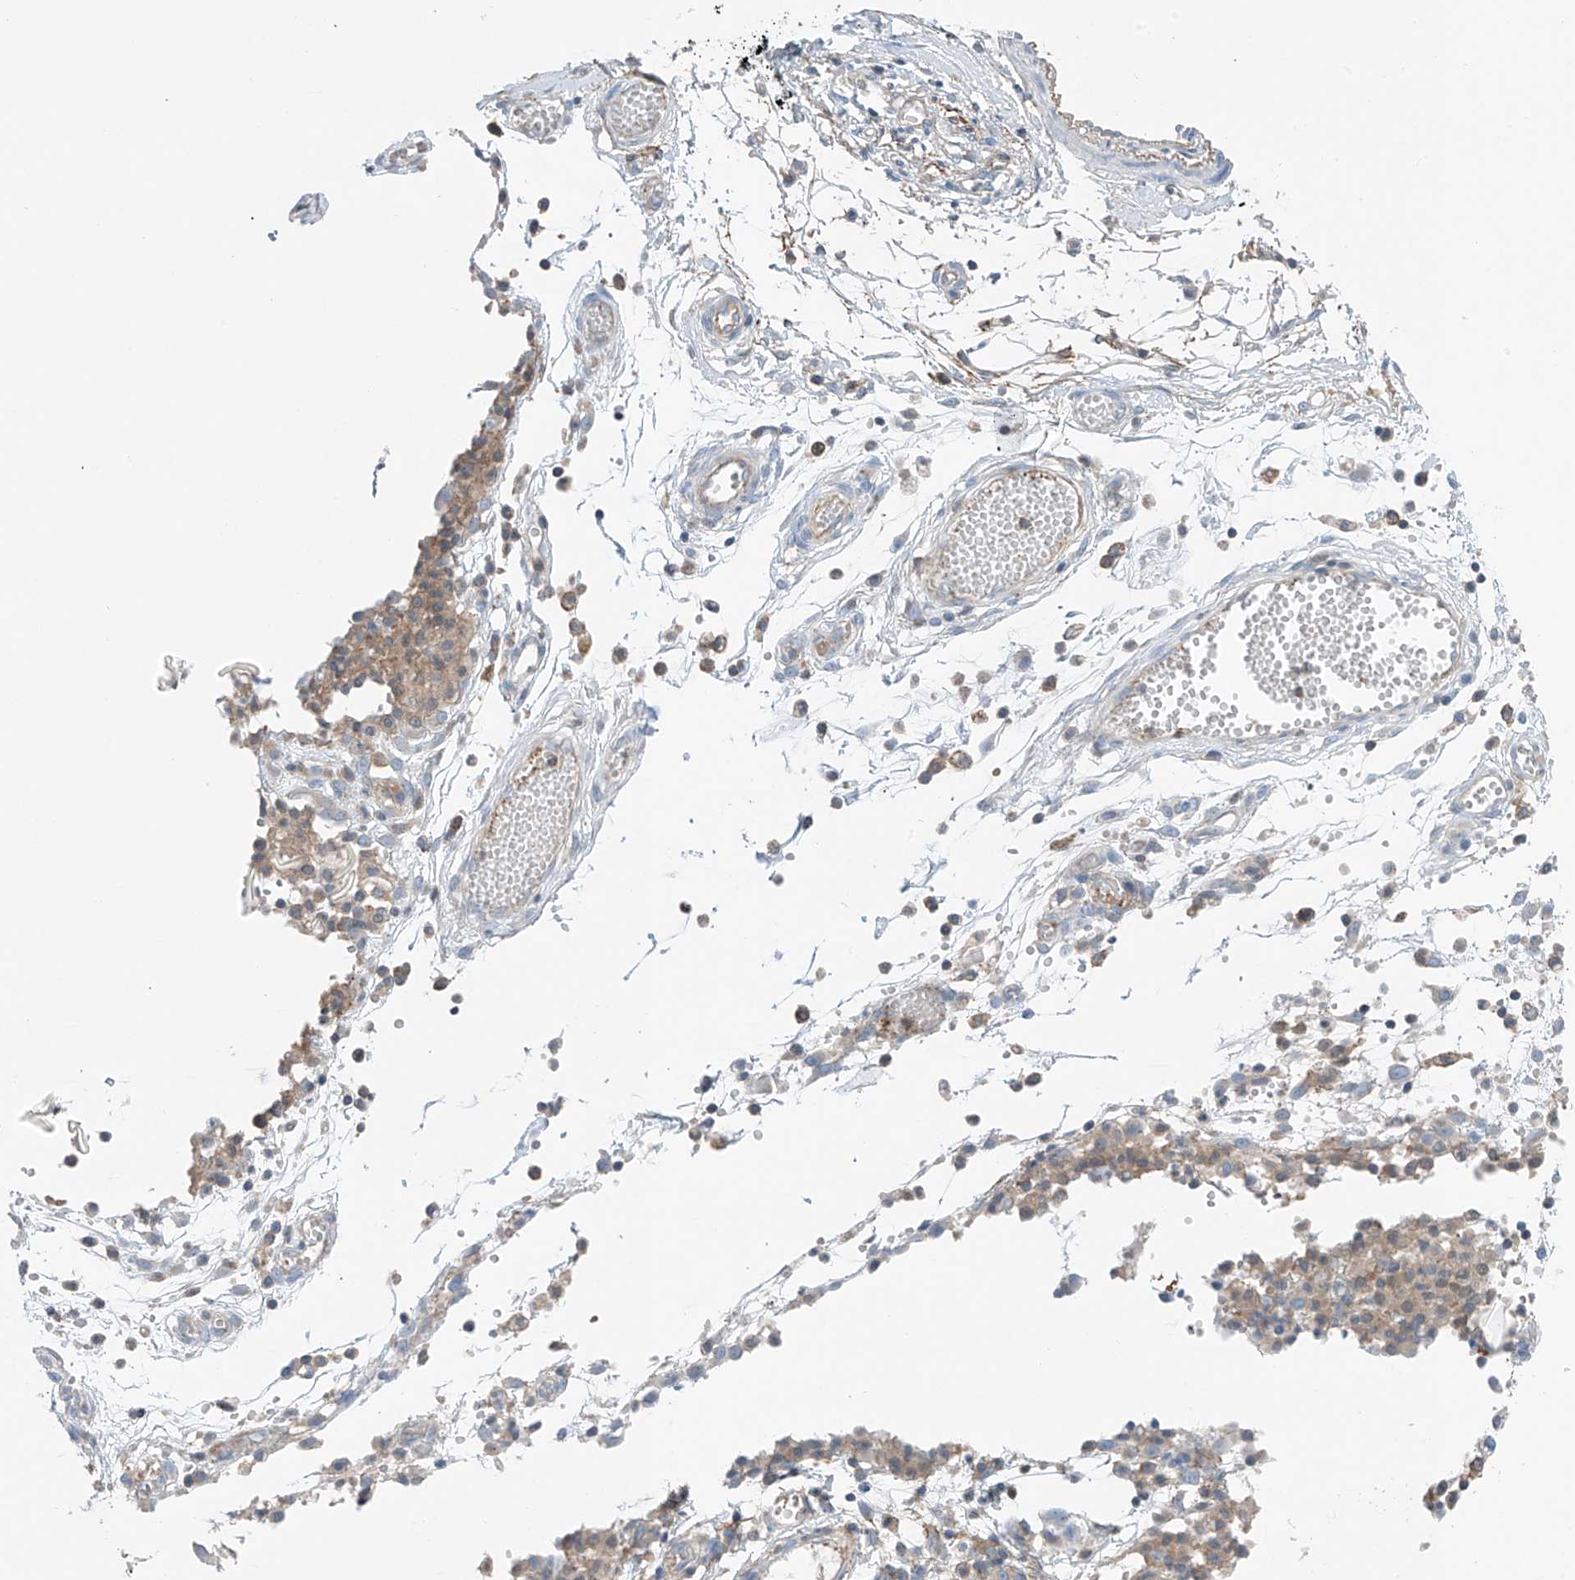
{"staining": {"intensity": "negative", "quantity": "none", "location": "none"}, "tissue": "ovarian cancer", "cell_type": "Tumor cells", "image_type": "cancer", "snomed": [{"axis": "morphology", "description": "Carcinoma, endometroid"}, {"axis": "topography", "description": "Ovary"}], "caption": "A micrograph of ovarian cancer stained for a protein exhibits no brown staining in tumor cells.", "gene": "NALCN", "patient": {"sex": "female", "age": 42}}